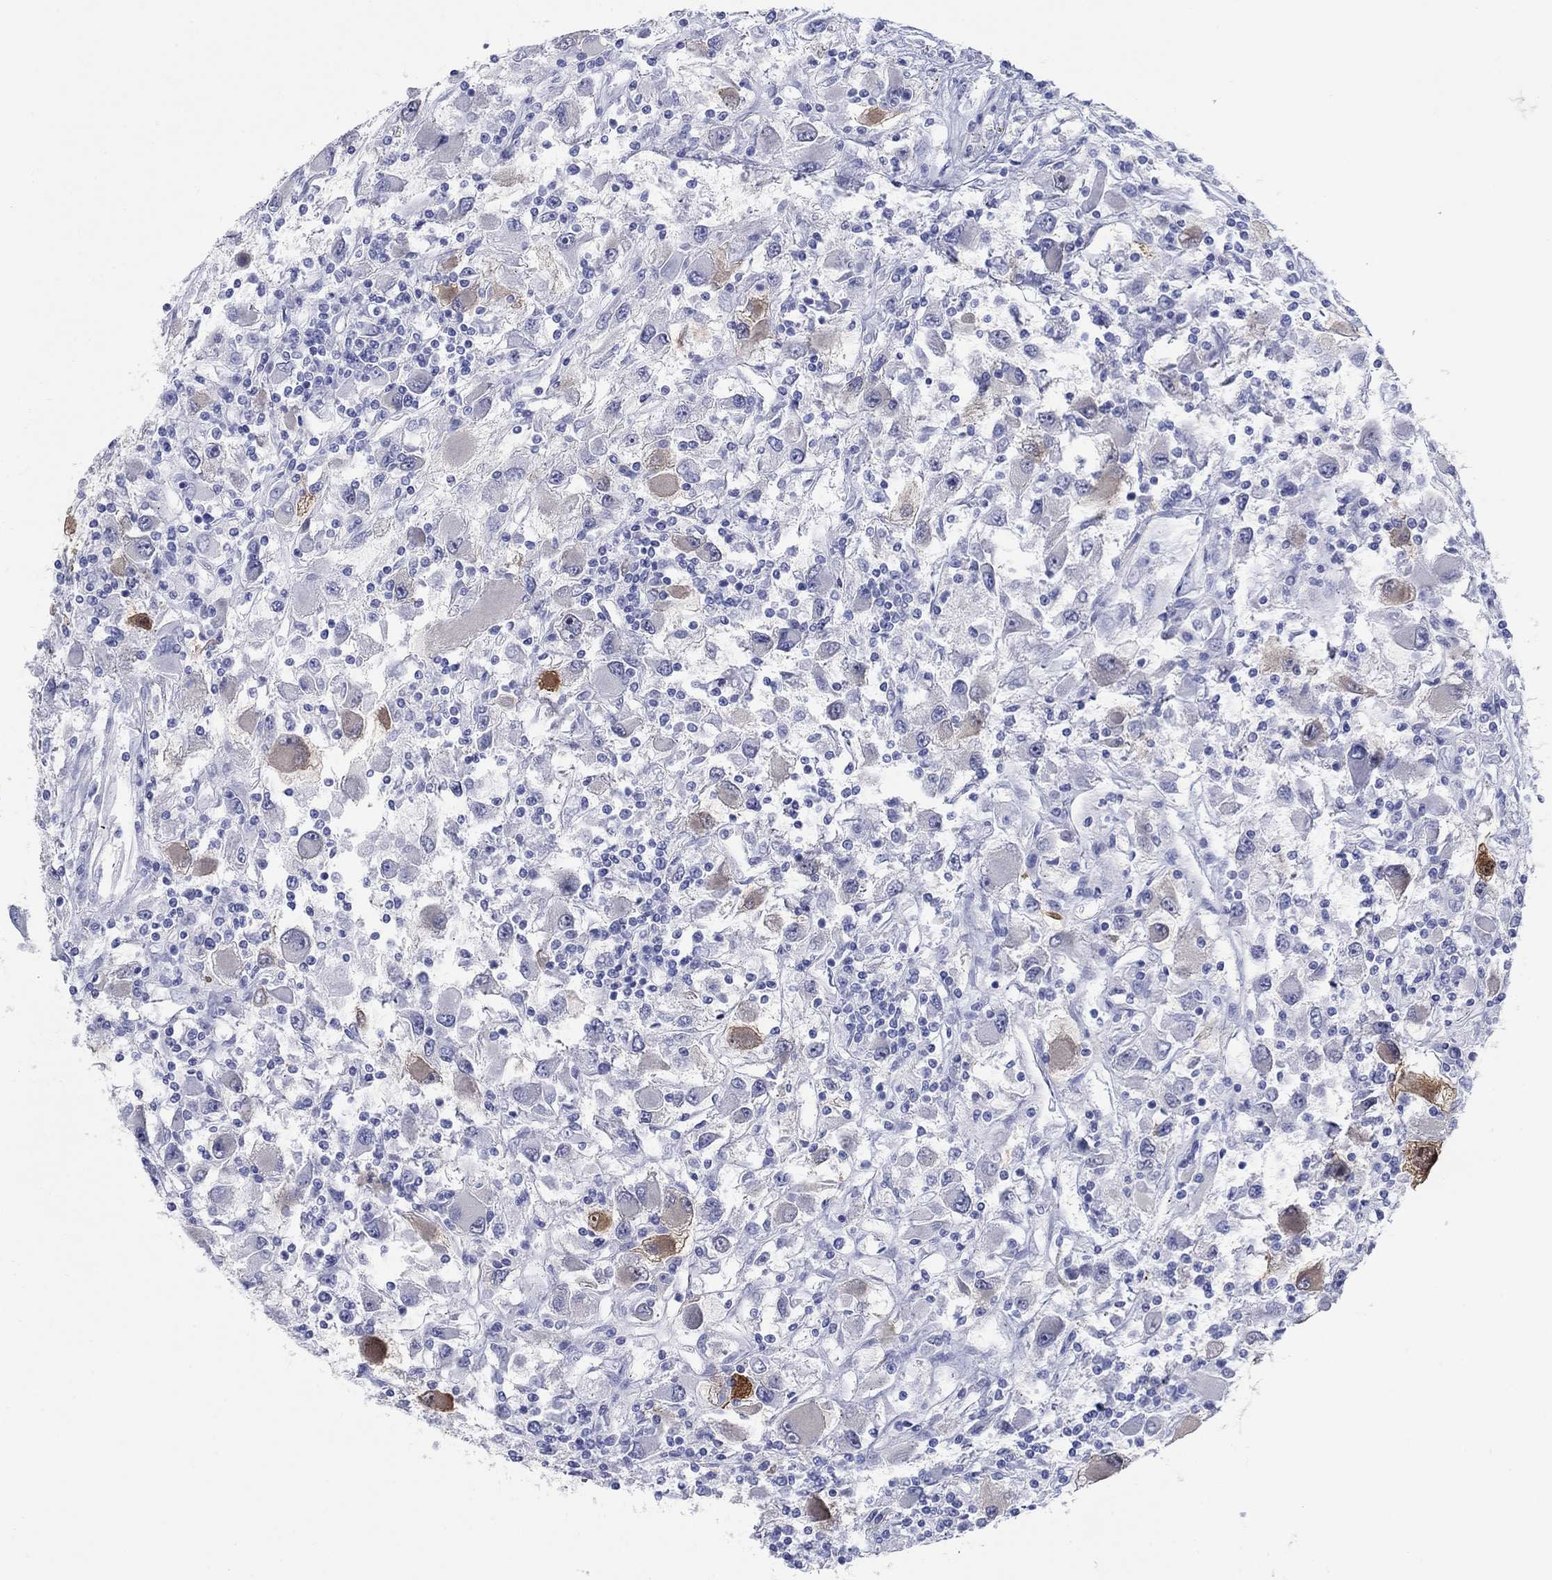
{"staining": {"intensity": "negative", "quantity": "none", "location": "none"}, "tissue": "renal cancer", "cell_type": "Tumor cells", "image_type": "cancer", "snomed": [{"axis": "morphology", "description": "Adenocarcinoma, NOS"}, {"axis": "topography", "description": "Kidney"}], "caption": "This micrograph is of renal cancer stained with immunohistochemistry to label a protein in brown with the nuclei are counter-stained blue. There is no staining in tumor cells.", "gene": "AKR1C2", "patient": {"sex": "female", "age": 67}}